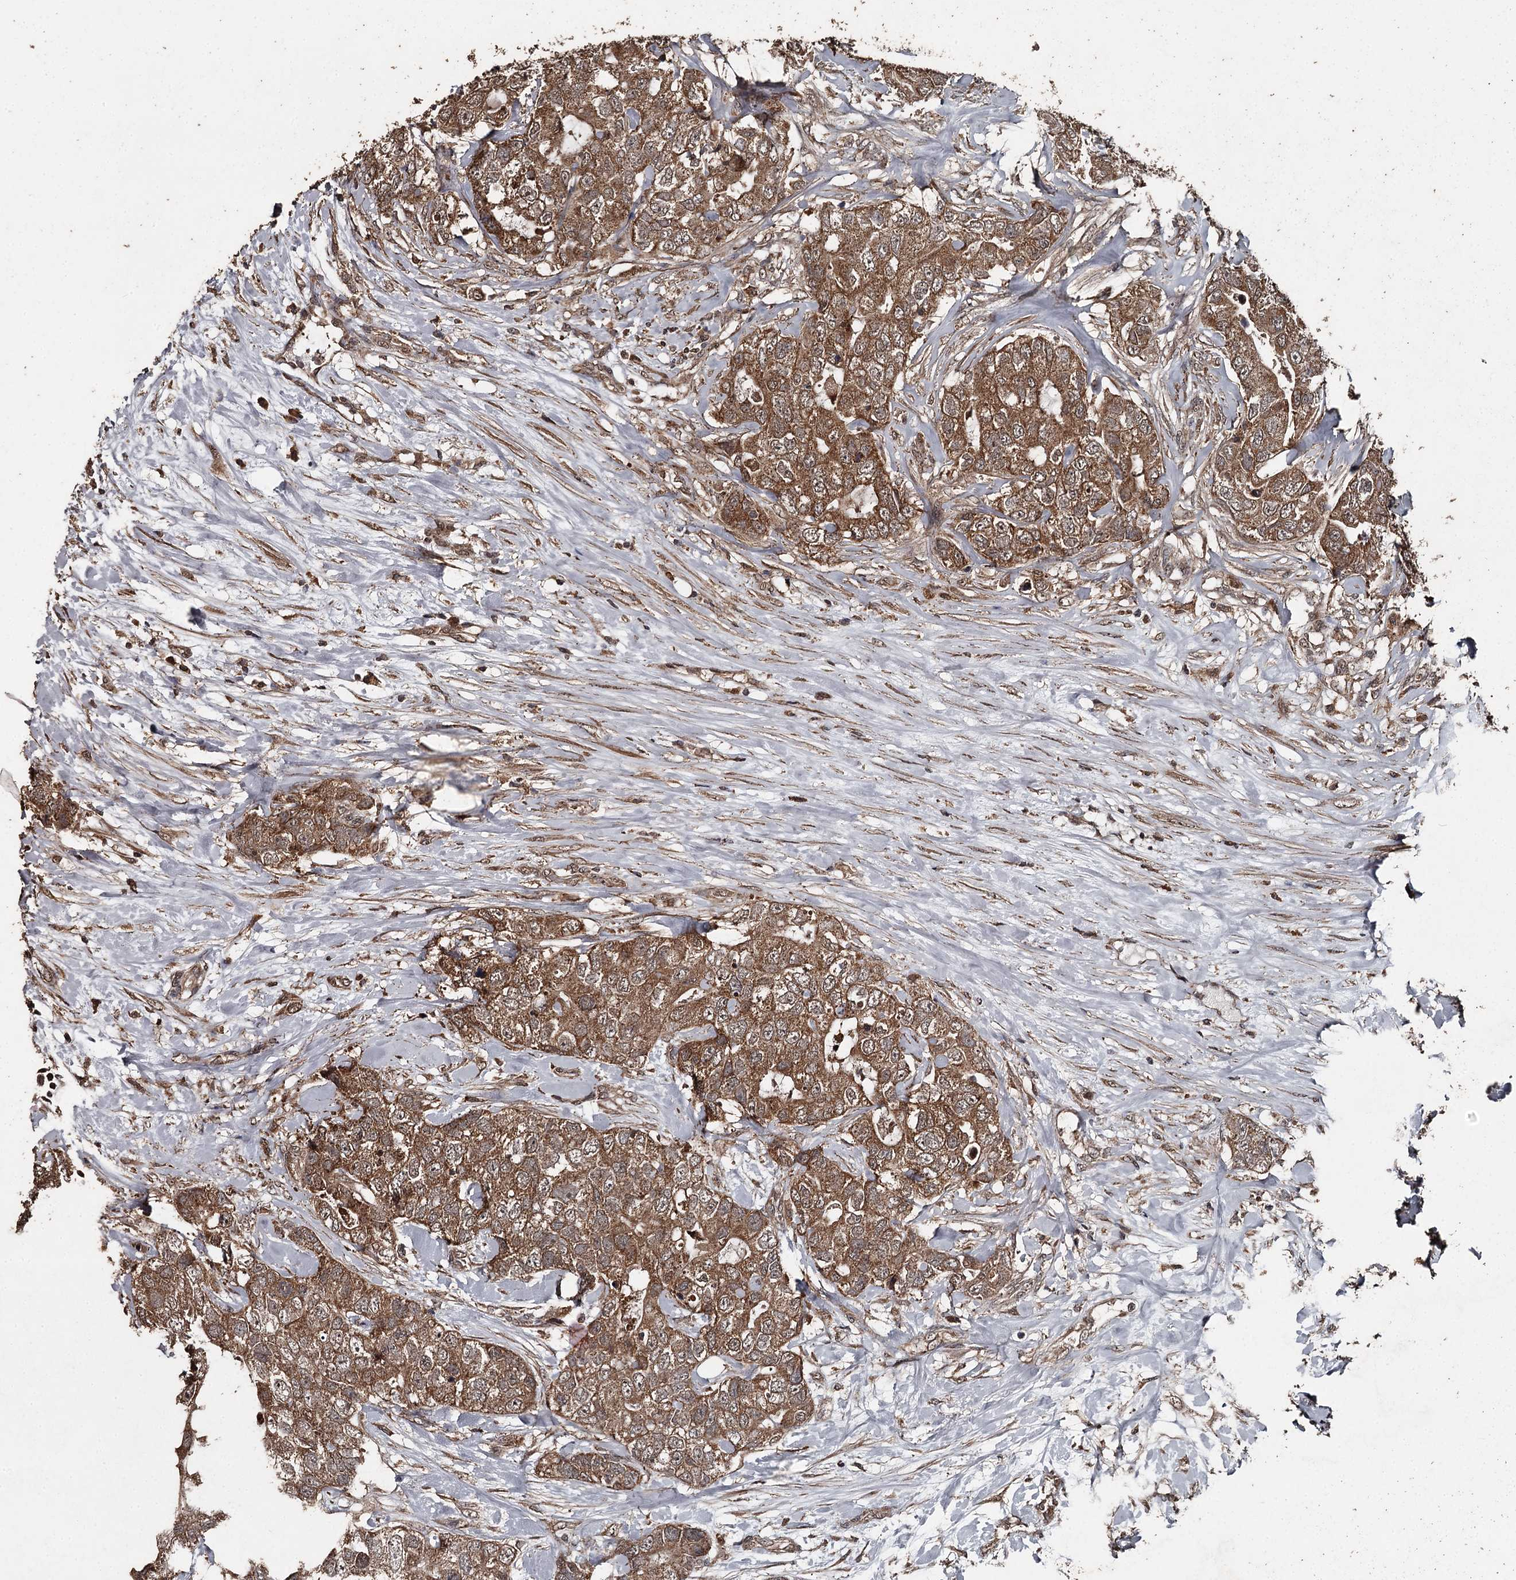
{"staining": {"intensity": "strong", "quantity": ">75%", "location": "cytoplasmic/membranous"}, "tissue": "breast cancer", "cell_type": "Tumor cells", "image_type": "cancer", "snomed": [{"axis": "morphology", "description": "Duct carcinoma"}, {"axis": "topography", "description": "Breast"}], "caption": "Breast infiltrating ductal carcinoma tissue shows strong cytoplasmic/membranous expression in approximately >75% of tumor cells, visualized by immunohistochemistry.", "gene": "WIPI1", "patient": {"sex": "female", "age": 62}}